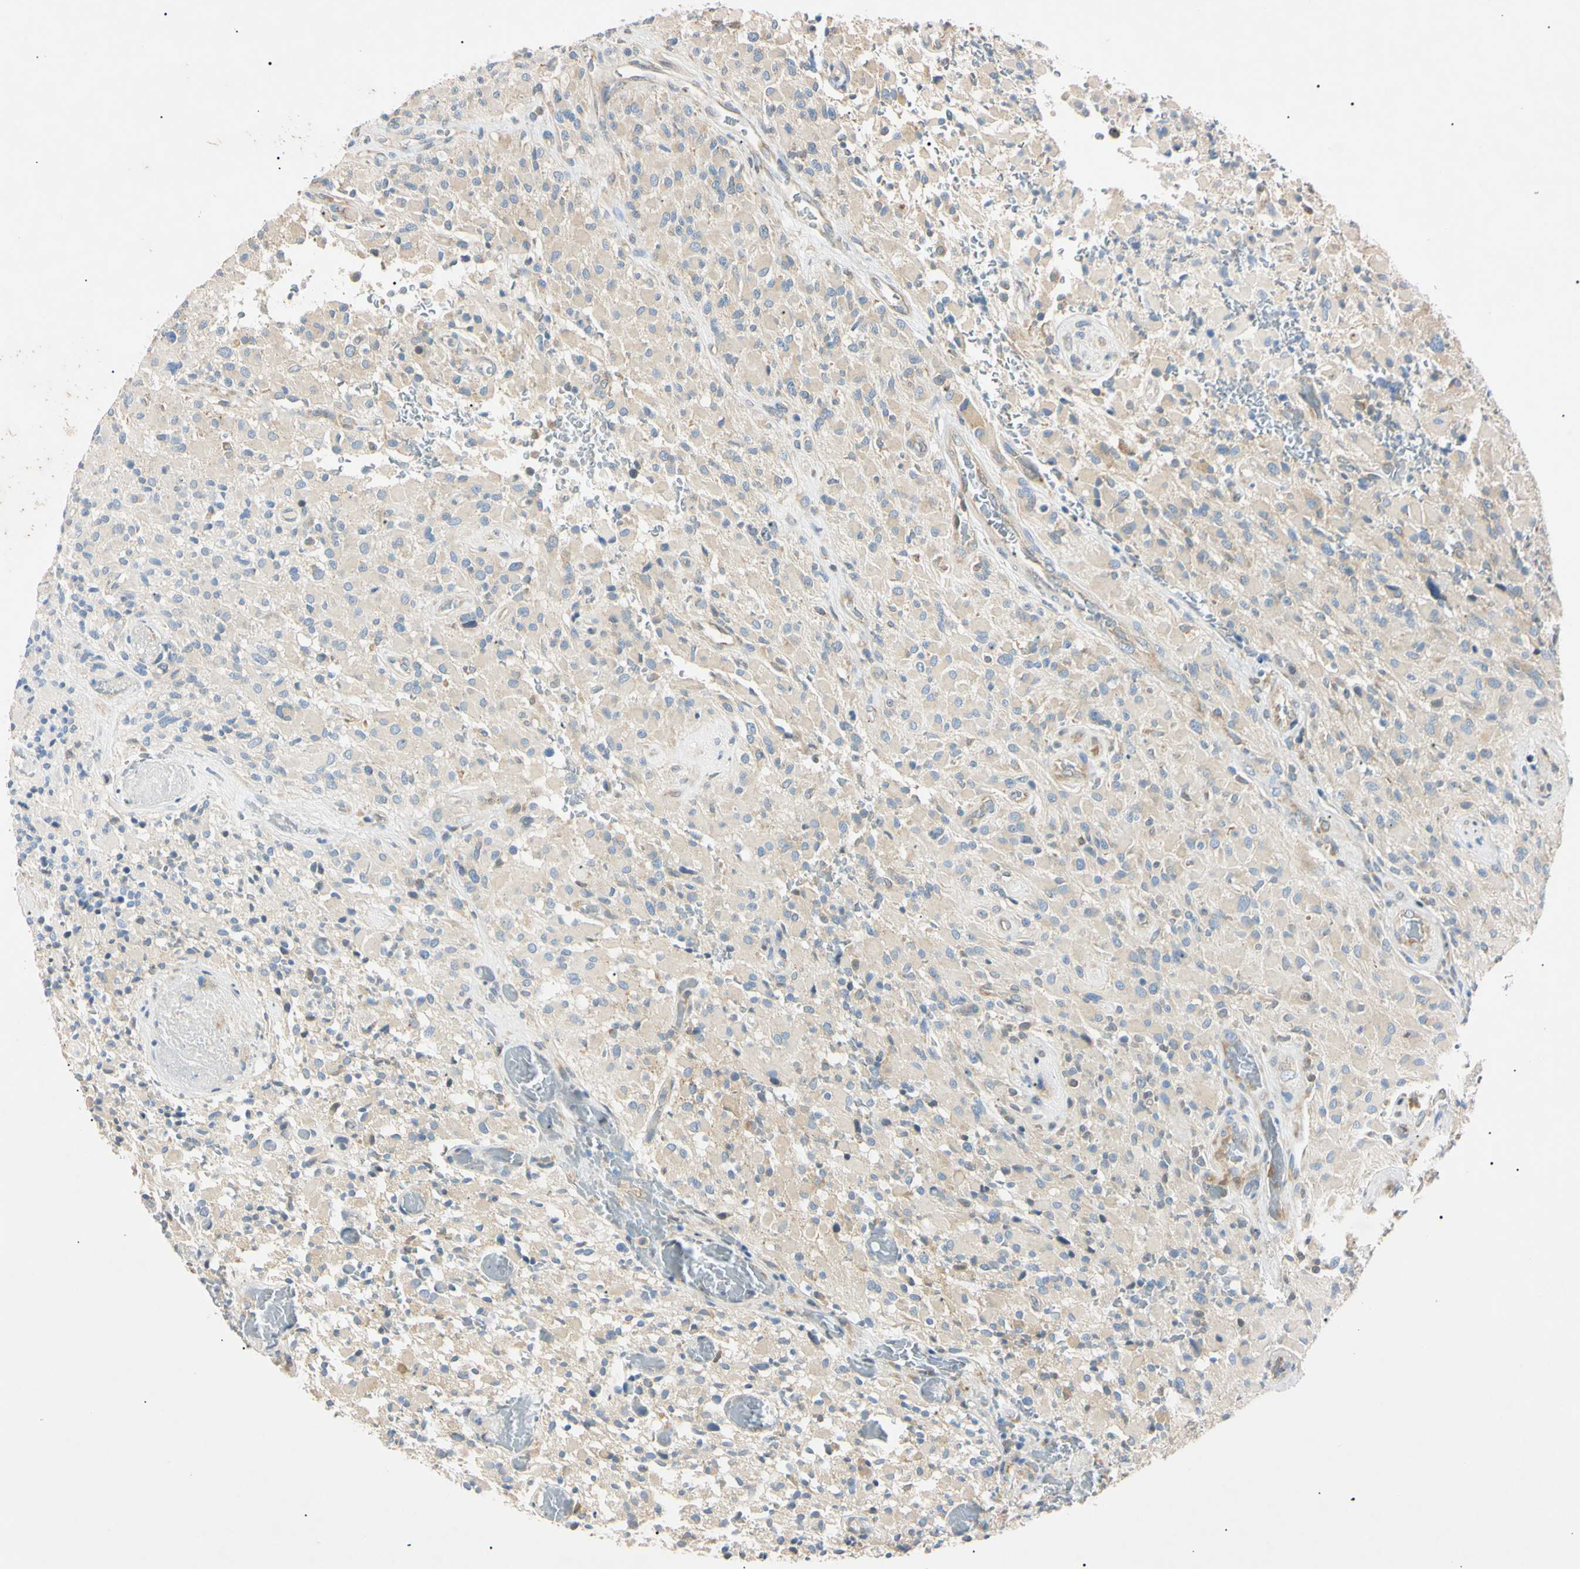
{"staining": {"intensity": "weak", "quantity": "25%-75%", "location": "cytoplasmic/membranous"}, "tissue": "glioma", "cell_type": "Tumor cells", "image_type": "cancer", "snomed": [{"axis": "morphology", "description": "Glioma, malignant, High grade"}, {"axis": "topography", "description": "Brain"}], "caption": "IHC histopathology image of neoplastic tissue: human high-grade glioma (malignant) stained using immunohistochemistry (IHC) reveals low levels of weak protein expression localized specifically in the cytoplasmic/membranous of tumor cells, appearing as a cytoplasmic/membranous brown color.", "gene": "DNAJB12", "patient": {"sex": "male", "age": 71}}